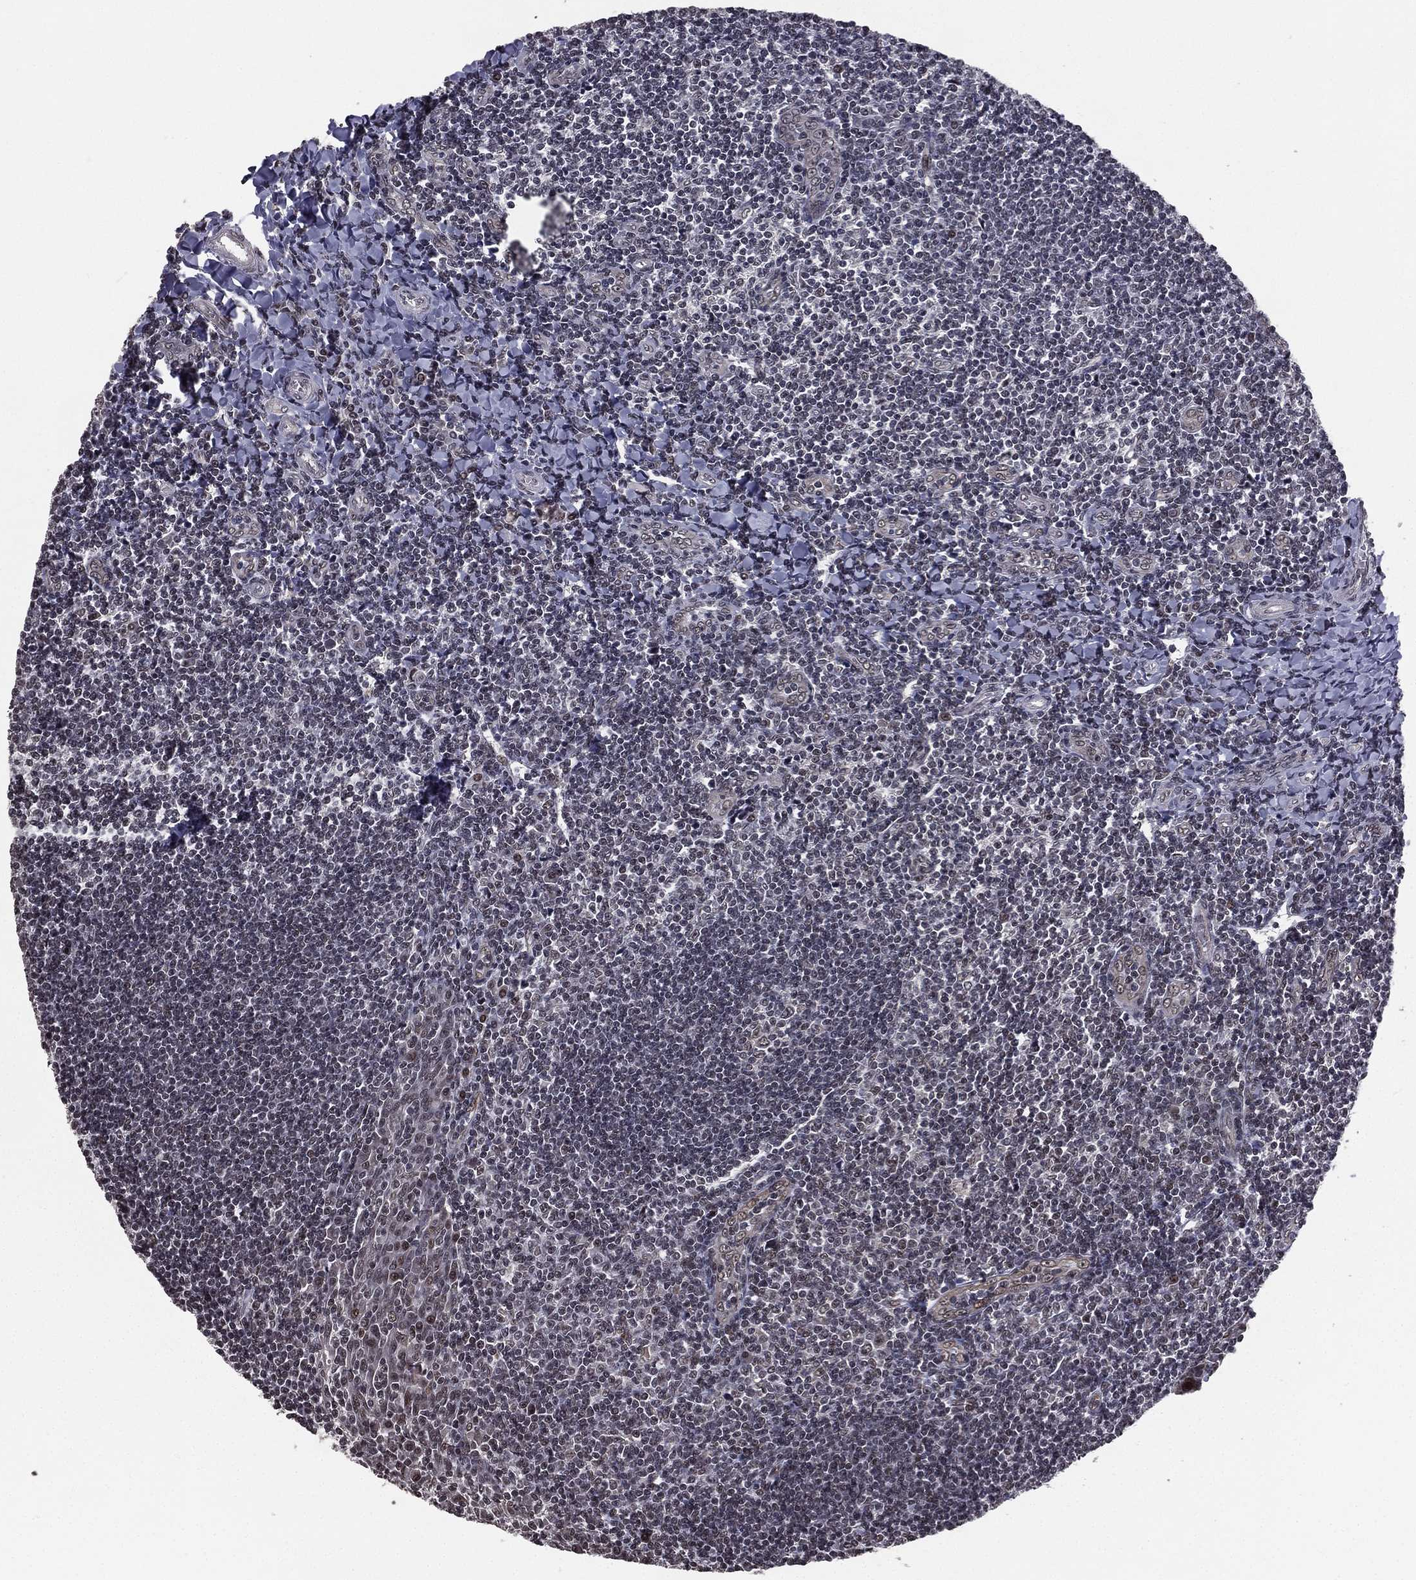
{"staining": {"intensity": "weak", "quantity": "<25%", "location": "cytoplasmic/membranous"}, "tissue": "tonsil", "cell_type": "Germinal center cells", "image_type": "normal", "snomed": [{"axis": "morphology", "description": "Normal tissue, NOS"}, {"axis": "topography", "description": "Tonsil"}], "caption": "Immunohistochemistry (IHC) micrograph of normal tonsil: tonsil stained with DAB displays no significant protein expression in germinal center cells.", "gene": "RARB", "patient": {"sex": "female", "age": 12}}